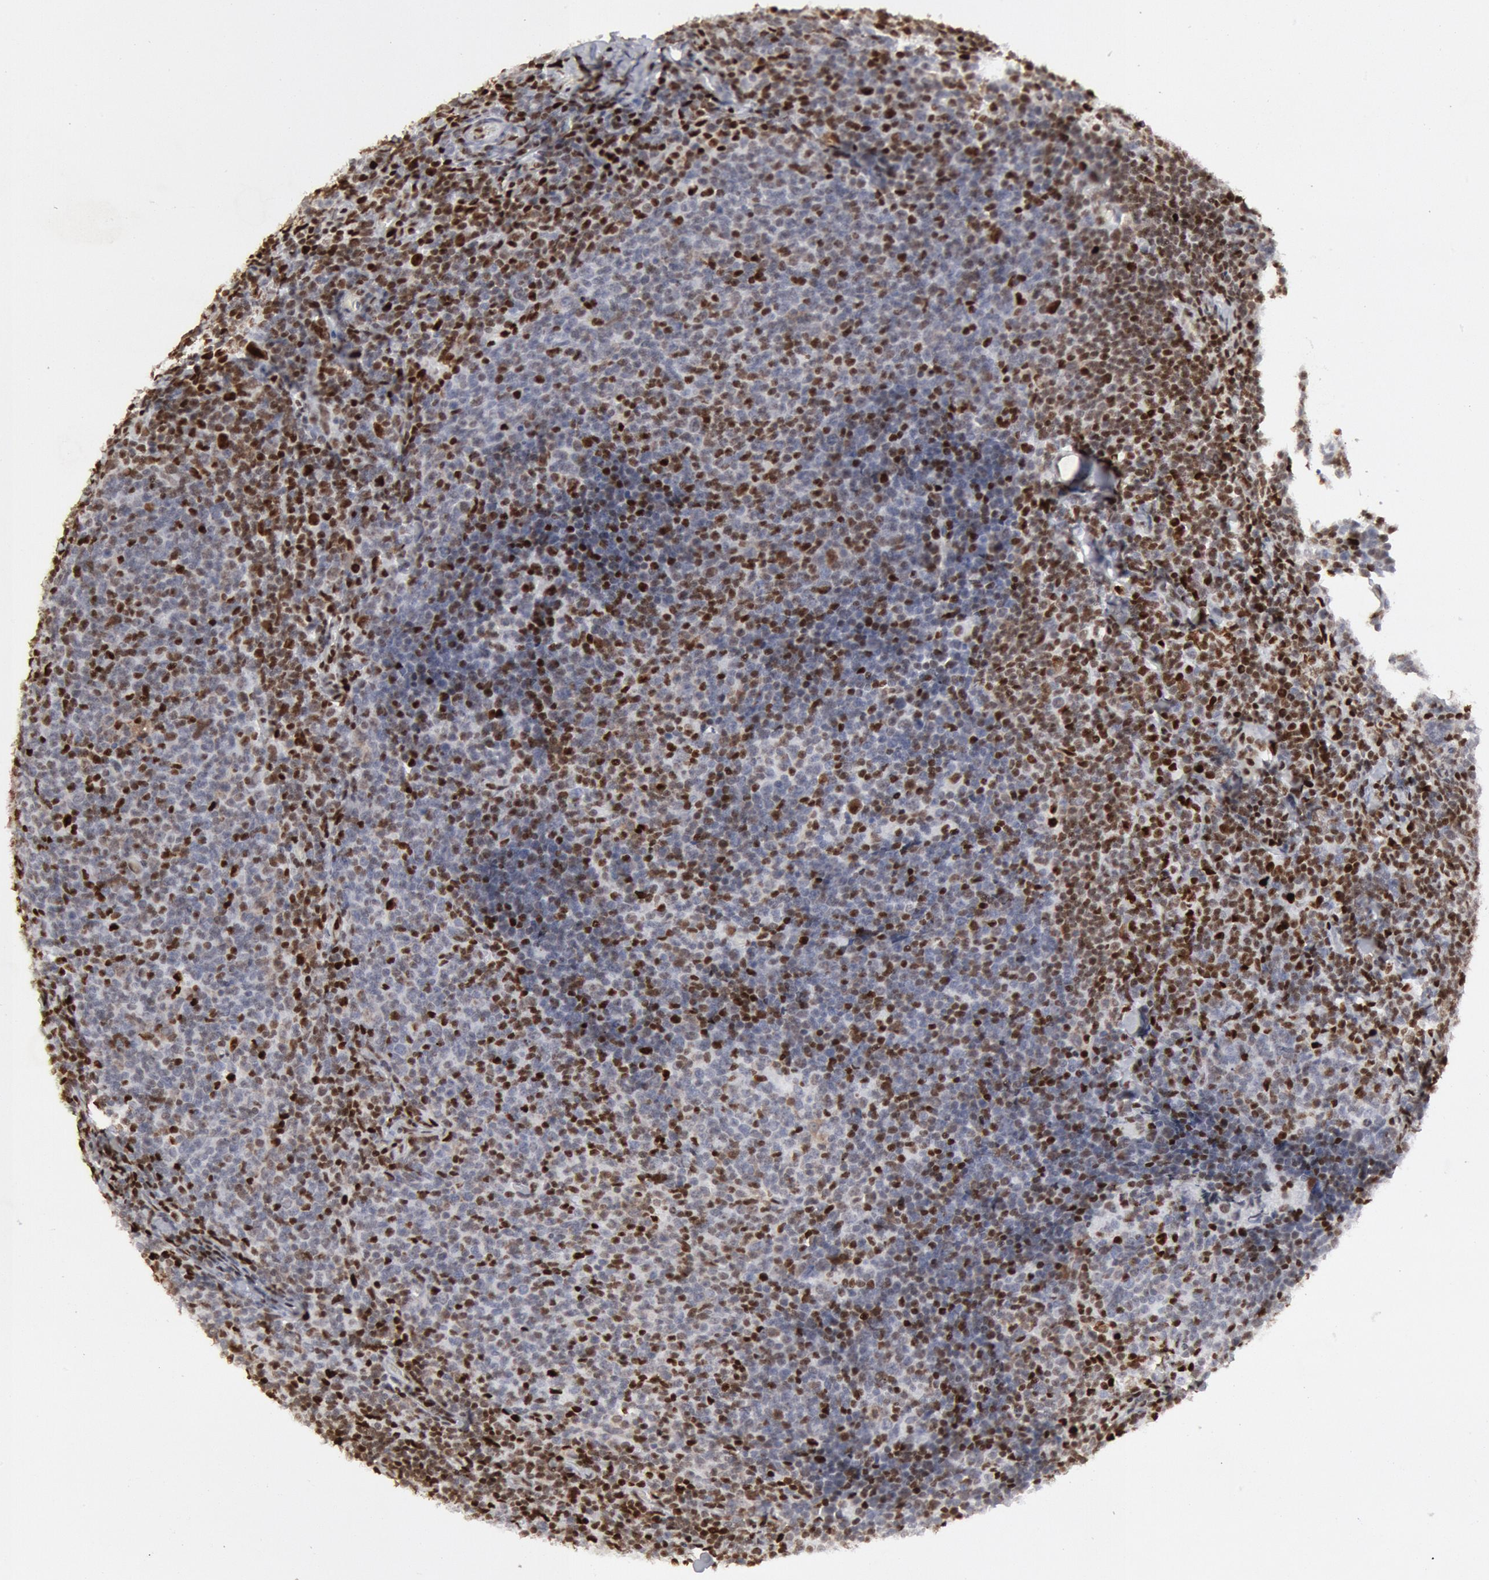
{"staining": {"intensity": "strong", "quantity": "25%-75%", "location": "nuclear"}, "tissue": "lymphoma", "cell_type": "Tumor cells", "image_type": "cancer", "snomed": [{"axis": "morphology", "description": "Malignant lymphoma, non-Hodgkin's type, Low grade"}, {"axis": "topography", "description": "Lymph node"}], "caption": "Immunohistochemistry (DAB) staining of lymphoma shows strong nuclear protein positivity in approximately 25%-75% of tumor cells. (DAB (3,3'-diaminobenzidine) IHC with brightfield microscopy, high magnification).", "gene": "SUB1", "patient": {"sex": "male", "age": 74}}